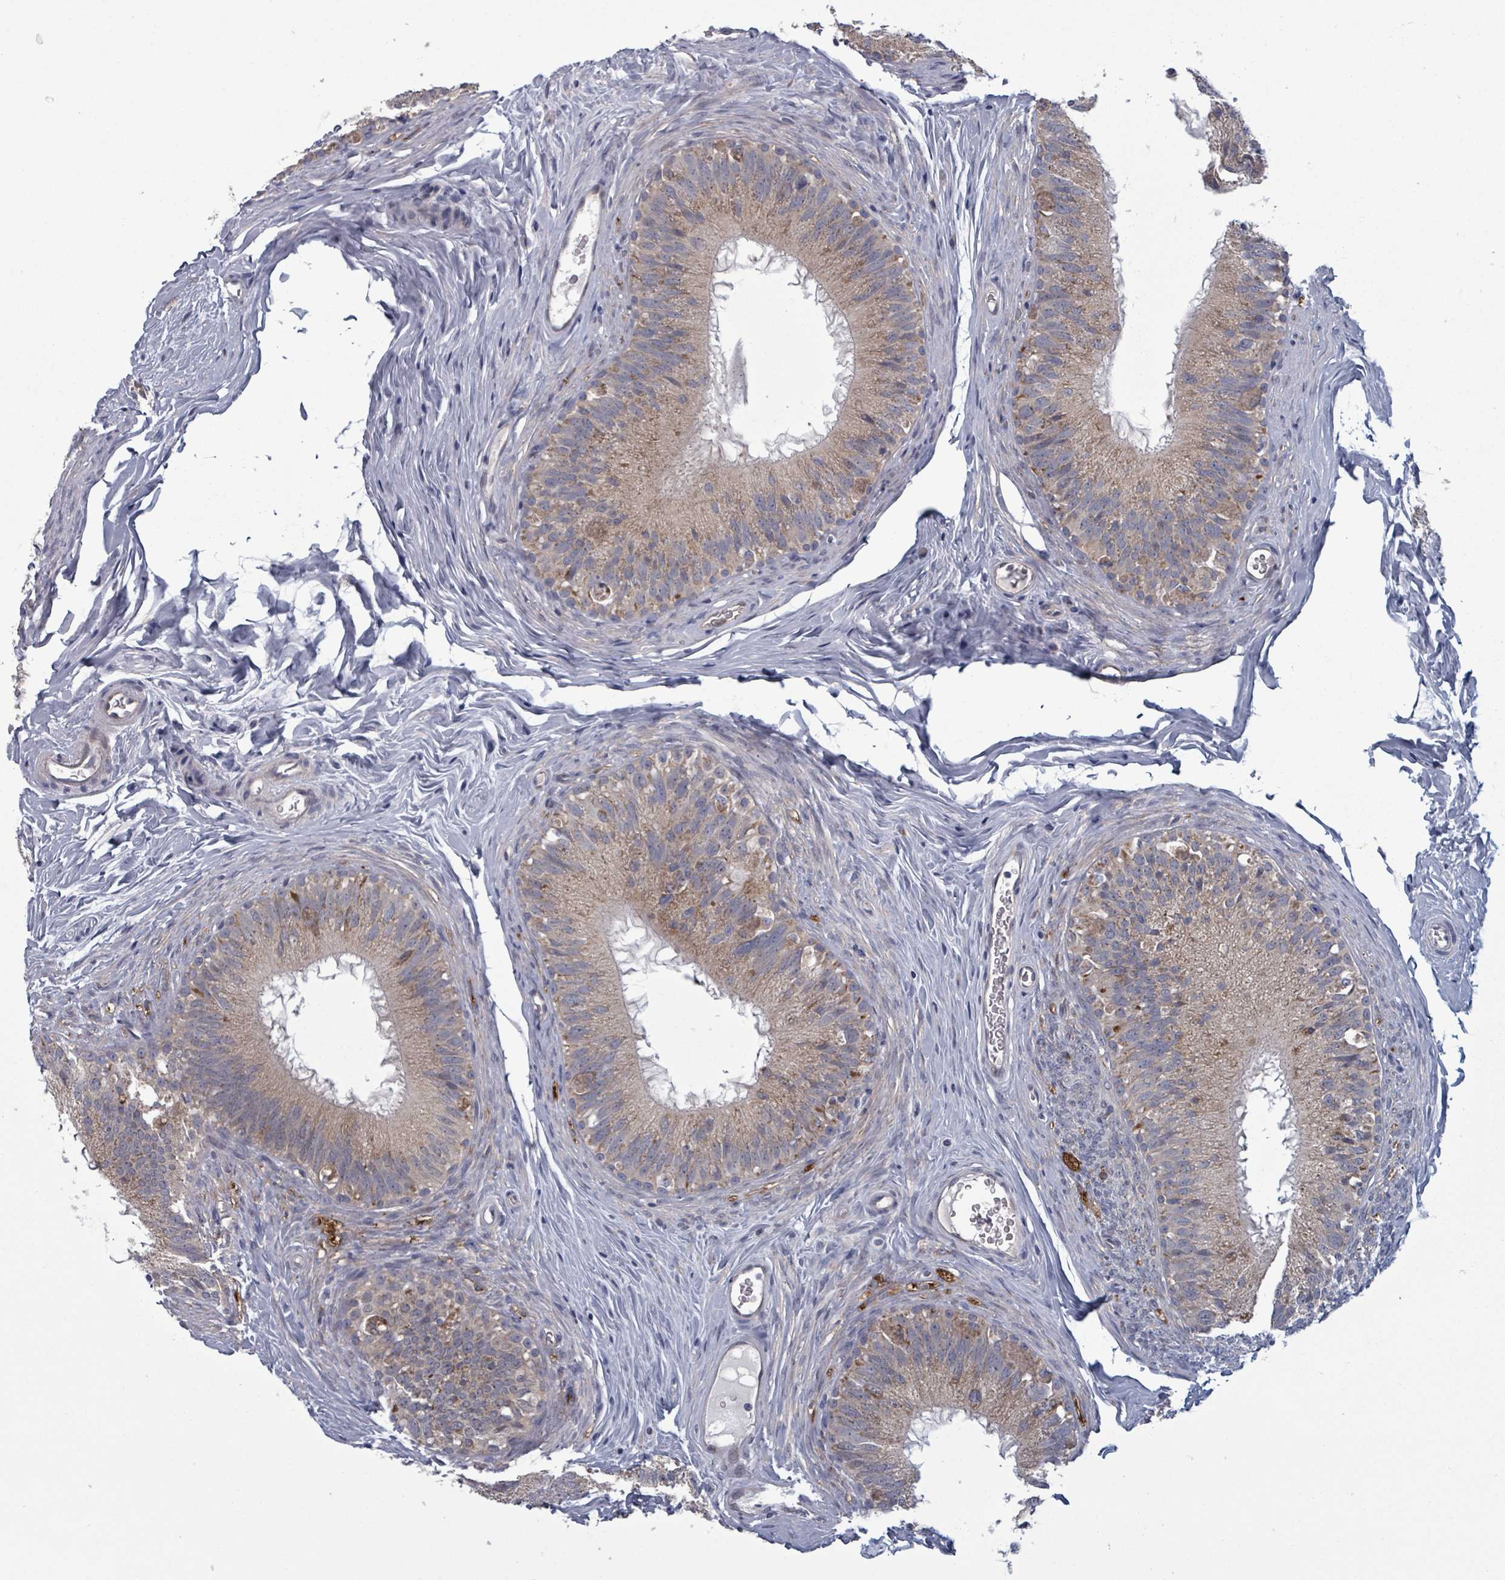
{"staining": {"intensity": "weak", "quantity": ">75%", "location": "cytoplasmic/membranous"}, "tissue": "epididymis", "cell_type": "Glandular cells", "image_type": "normal", "snomed": [{"axis": "morphology", "description": "Normal tissue, NOS"}, {"axis": "topography", "description": "Epididymis"}], "caption": "About >75% of glandular cells in benign epididymis reveal weak cytoplasmic/membranous protein positivity as visualized by brown immunohistochemical staining.", "gene": "FKBP1A", "patient": {"sex": "male", "age": 38}}